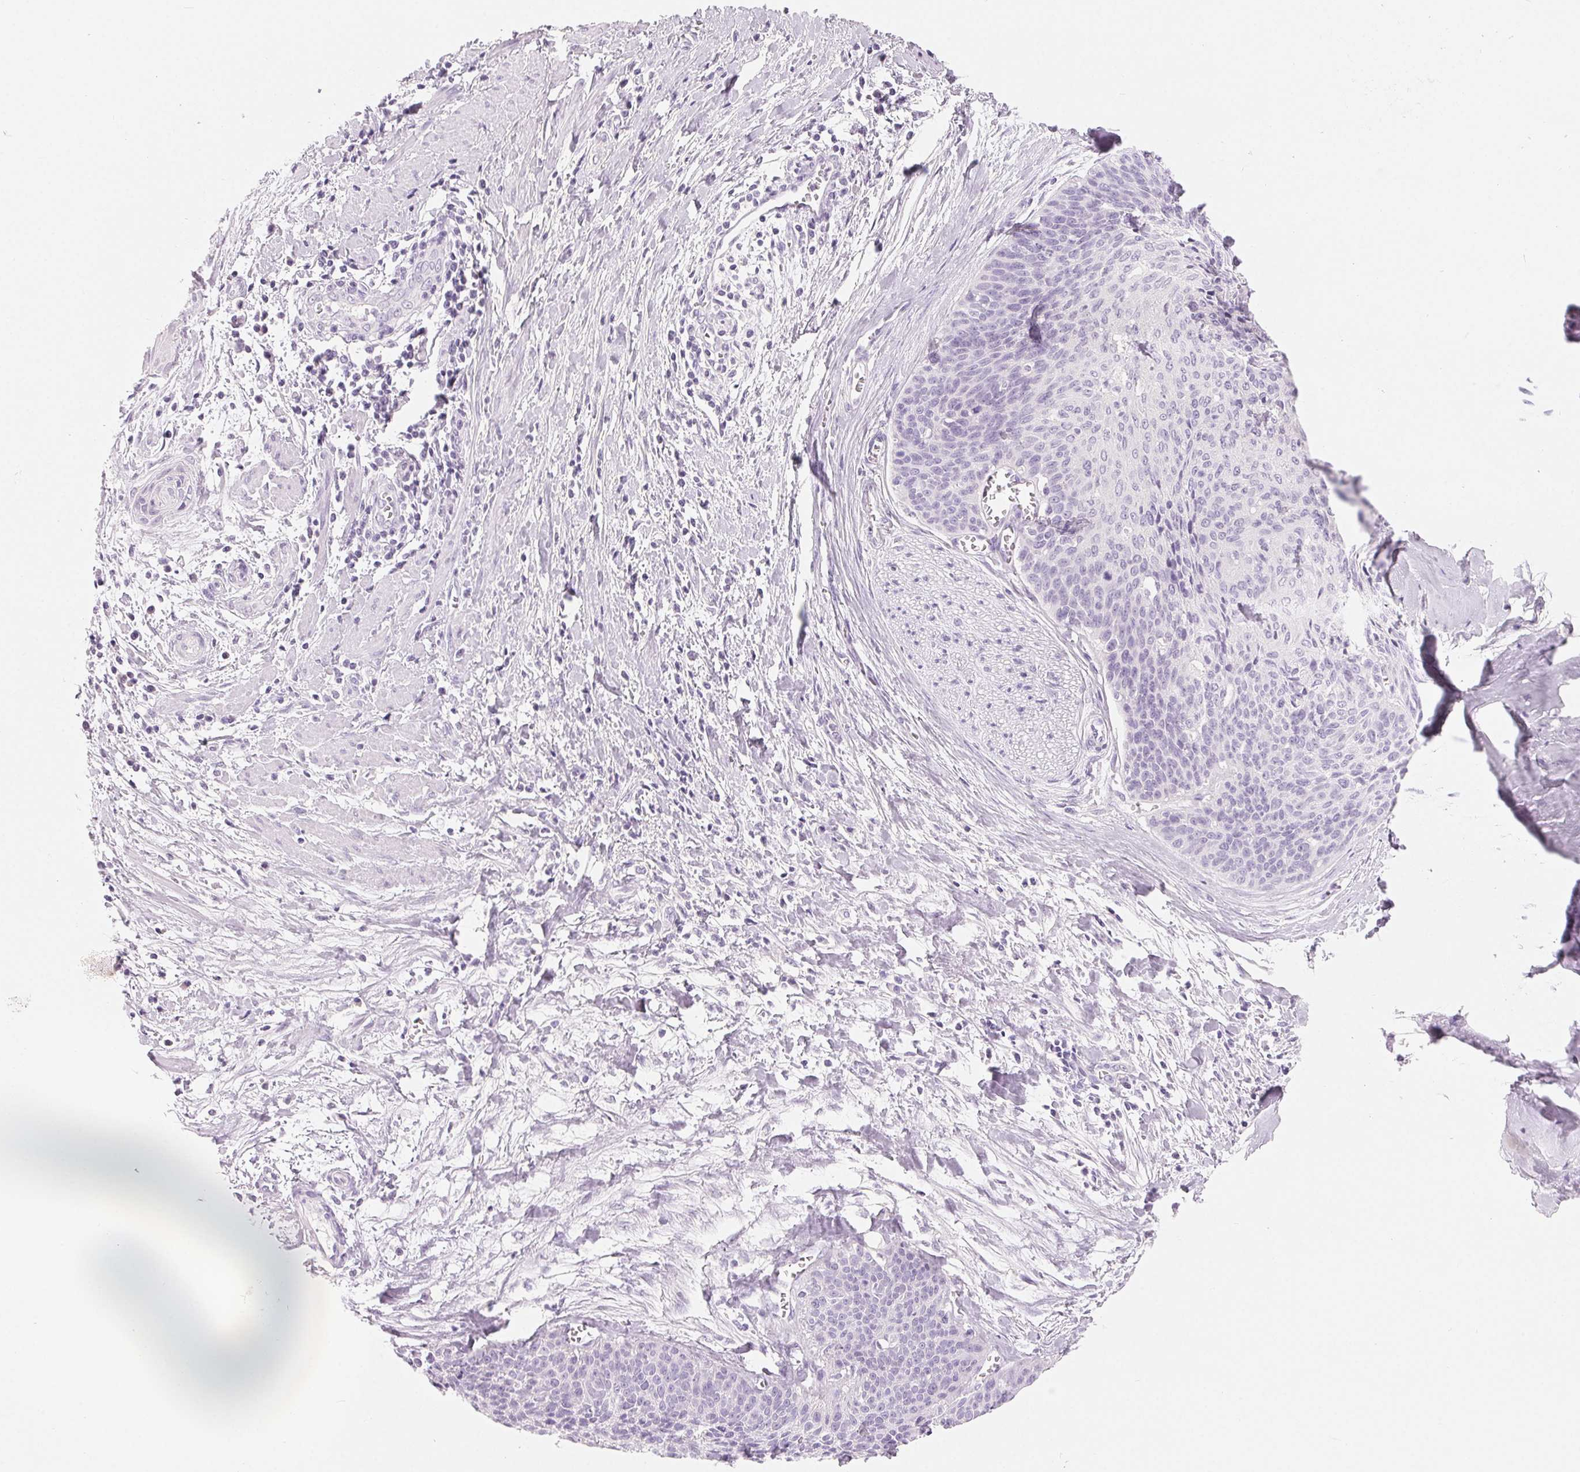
{"staining": {"intensity": "negative", "quantity": "none", "location": "none"}, "tissue": "cervical cancer", "cell_type": "Tumor cells", "image_type": "cancer", "snomed": [{"axis": "morphology", "description": "Squamous cell carcinoma, NOS"}, {"axis": "topography", "description": "Cervix"}], "caption": "This is an immunohistochemistry (IHC) image of human cervical squamous cell carcinoma. There is no expression in tumor cells.", "gene": "SPACA5B", "patient": {"sex": "female", "age": 55}}